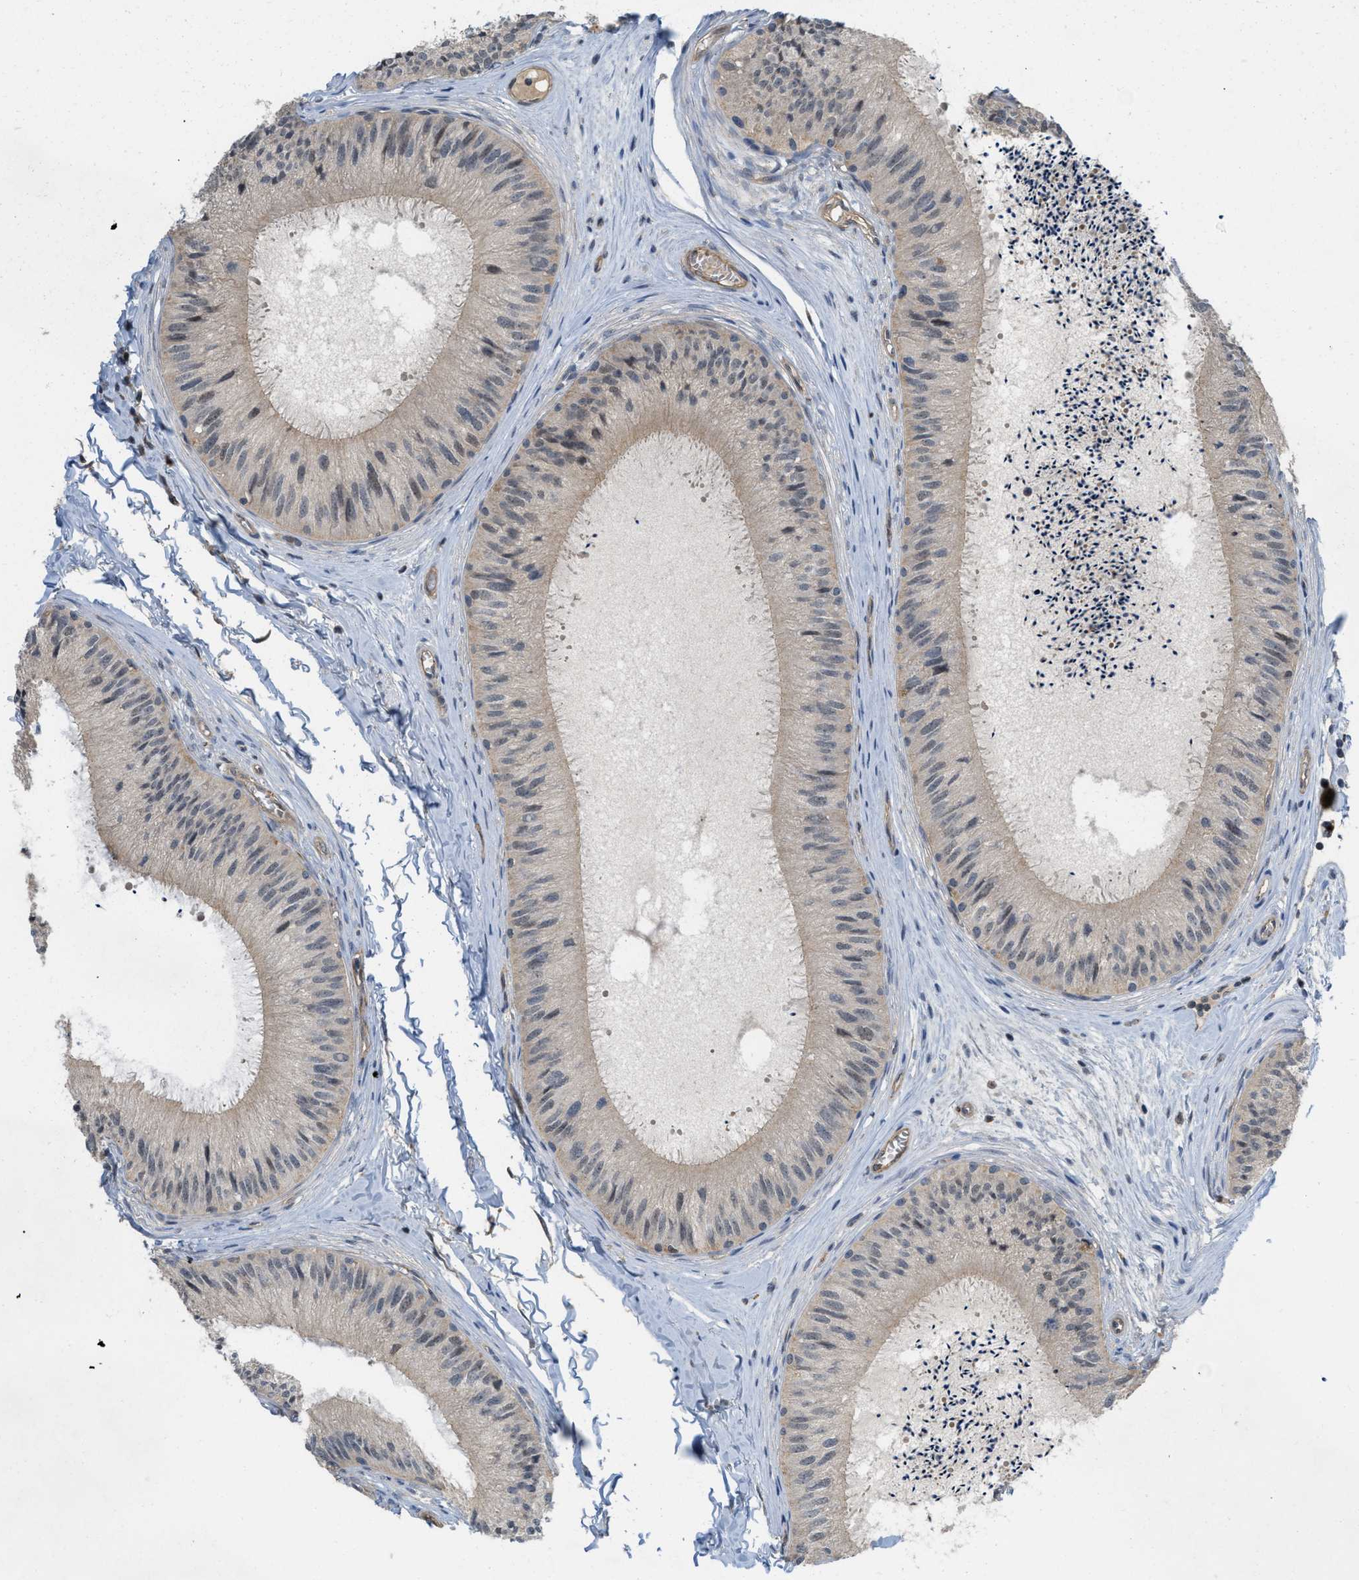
{"staining": {"intensity": "weak", "quantity": "<25%", "location": "cytoplasmic/membranous"}, "tissue": "epididymis", "cell_type": "Glandular cells", "image_type": "normal", "snomed": [{"axis": "morphology", "description": "Normal tissue, NOS"}, {"axis": "topography", "description": "Epididymis"}], "caption": "High magnification brightfield microscopy of unremarkable epididymis stained with DAB (brown) and counterstained with hematoxylin (blue): glandular cells show no significant staining. (Stains: DAB (3,3'-diaminobenzidine) immunohistochemistry with hematoxylin counter stain, Microscopy: brightfield microscopy at high magnification).", "gene": "NAPEPLD", "patient": {"sex": "male", "age": 31}}